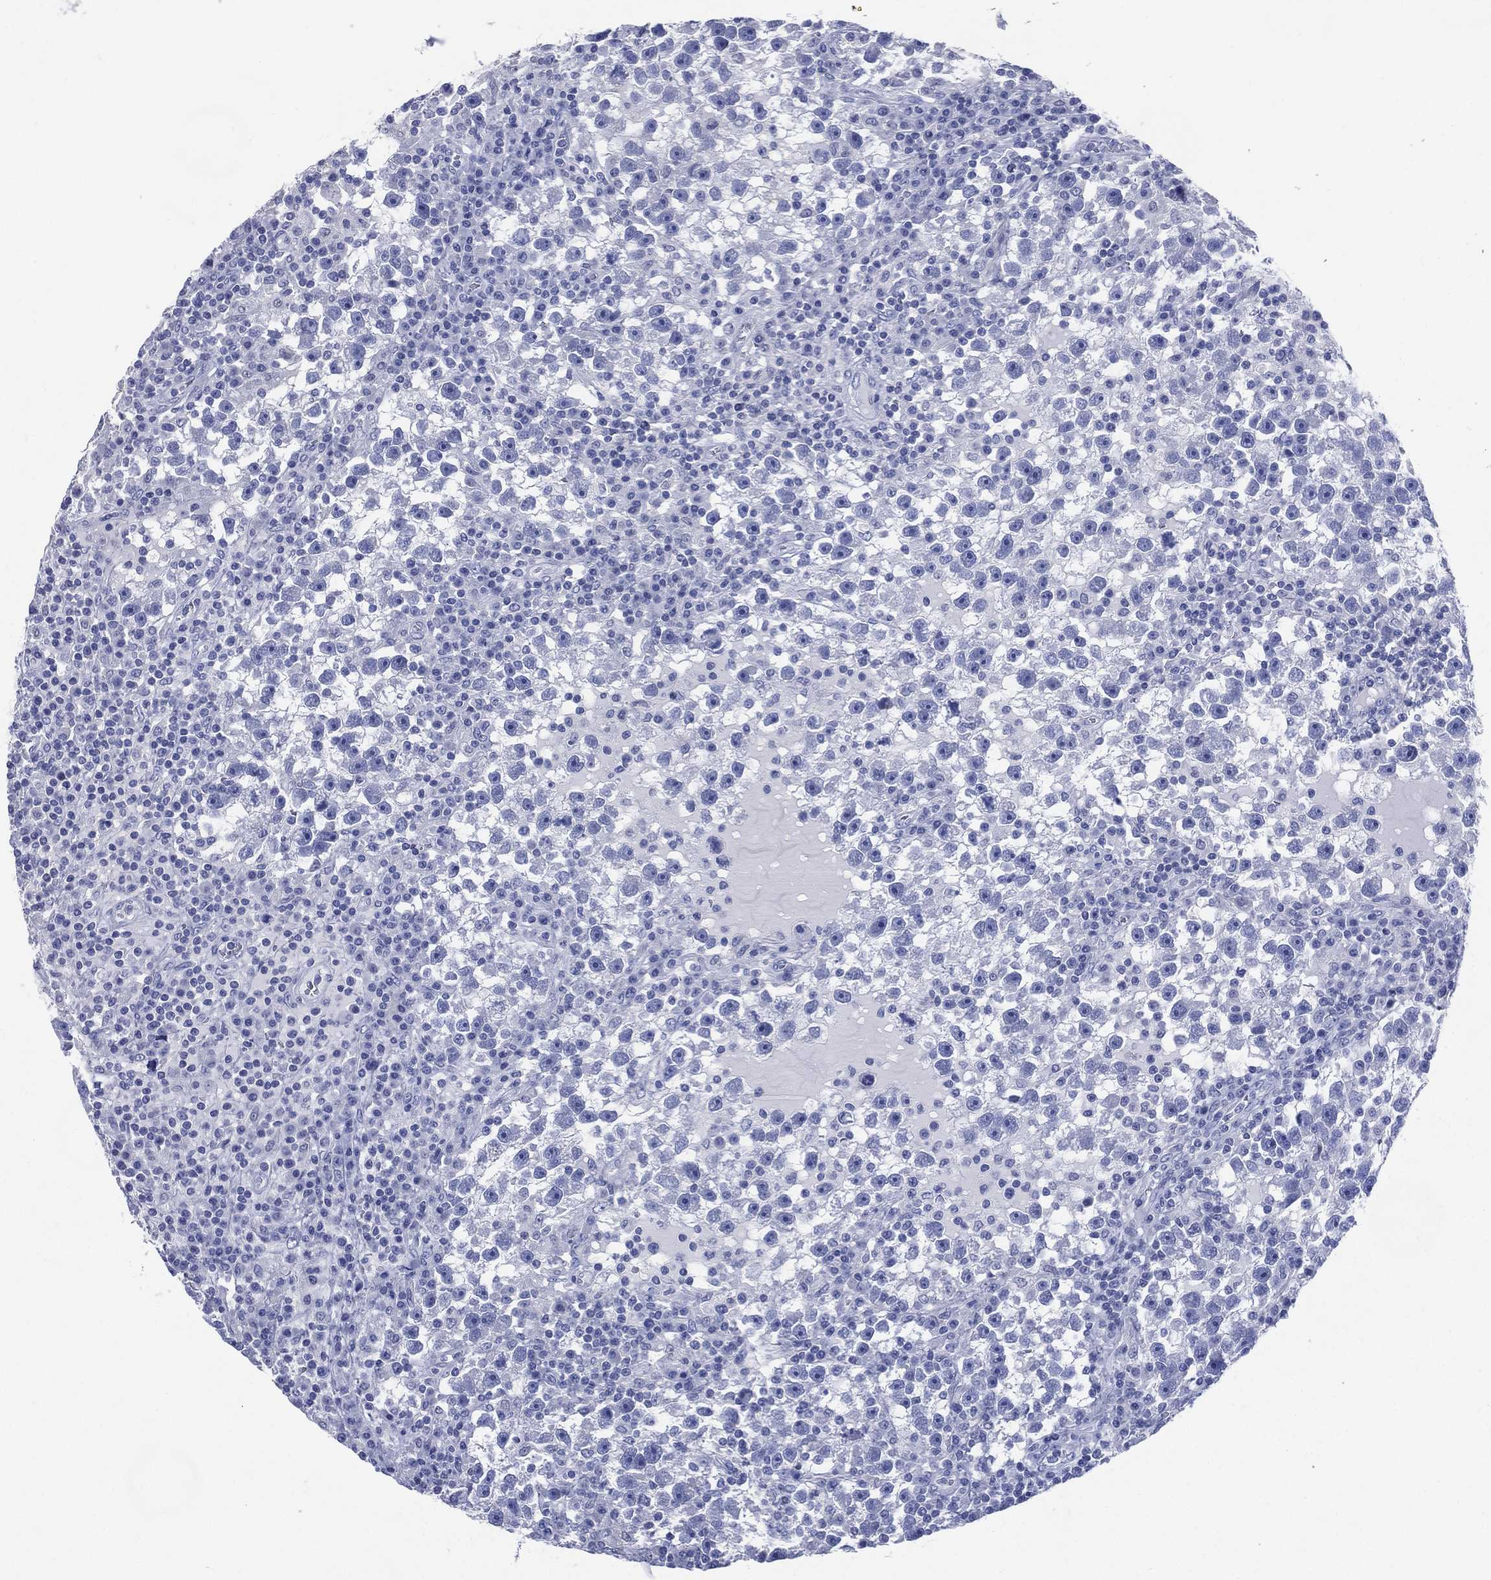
{"staining": {"intensity": "negative", "quantity": "none", "location": "none"}, "tissue": "testis cancer", "cell_type": "Tumor cells", "image_type": "cancer", "snomed": [{"axis": "morphology", "description": "Seminoma, NOS"}, {"axis": "topography", "description": "Testis"}], "caption": "Testis cancer was stained to show a protein in brown. There is no significant expression in tumor cells.", "gene": "TMEM247", "patient": {"sex": "male", "age": 47}}